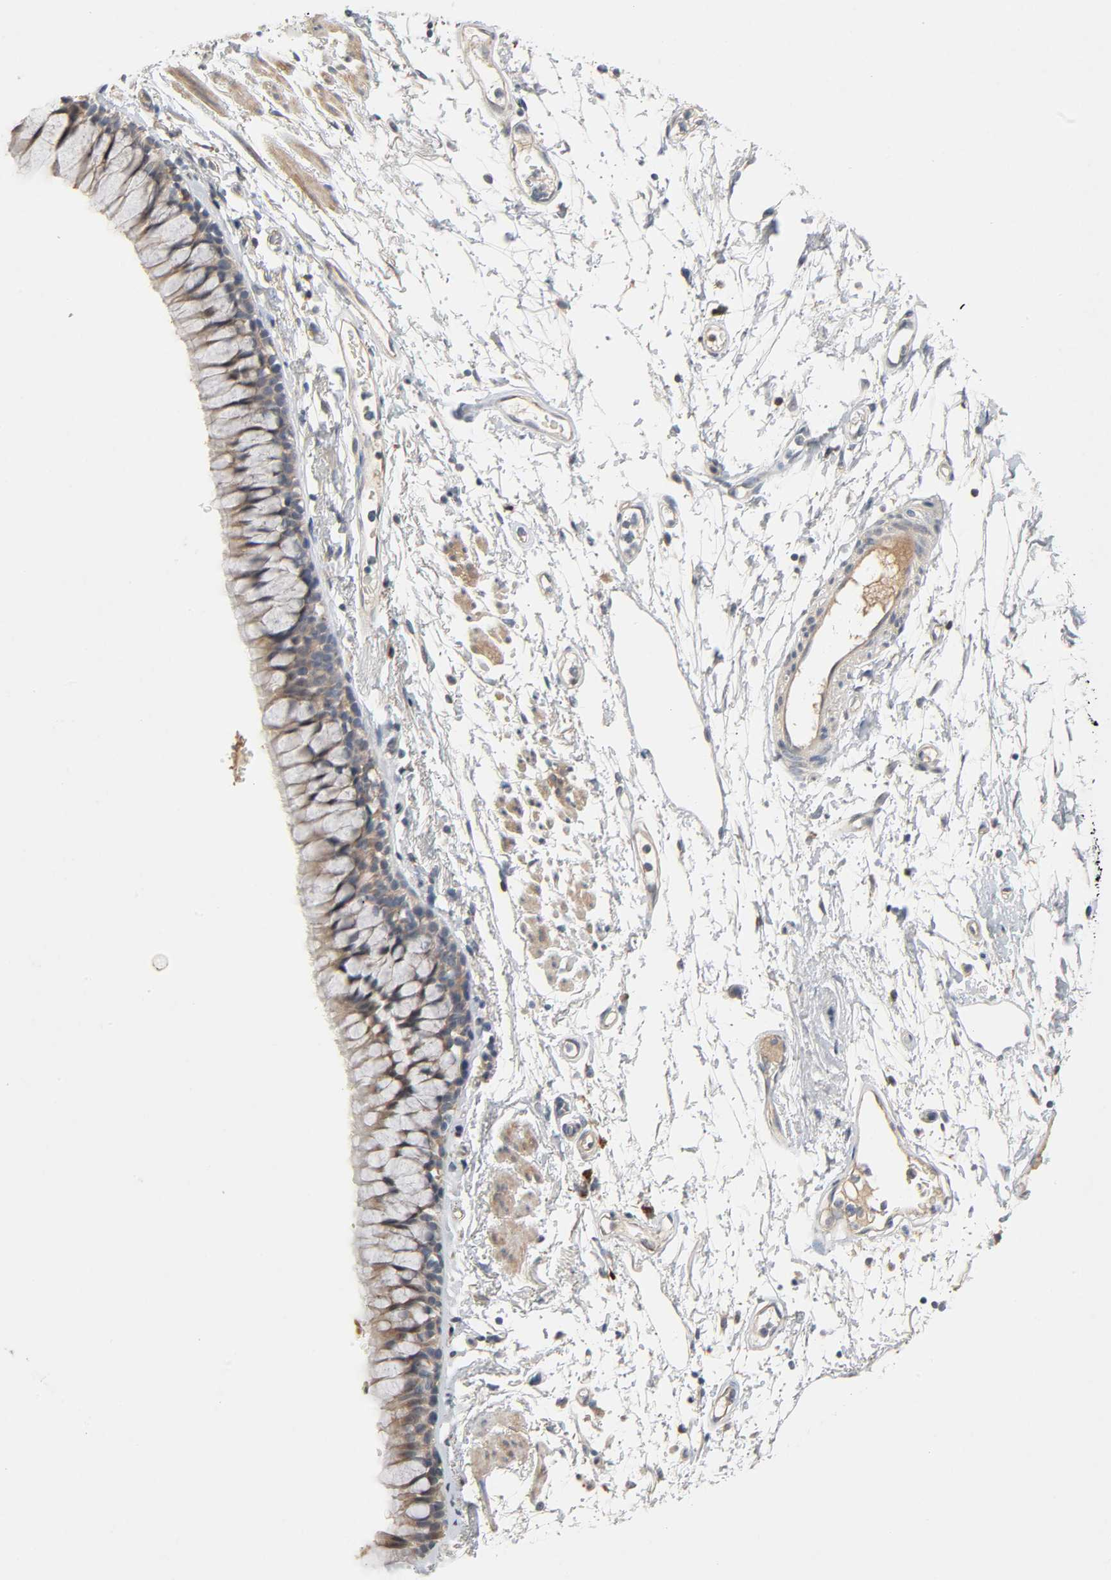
{"staining": {"intensity": "weak", "quantity": ">75%", "location": "cytoplasmic/membranous"}, "tissue": "bronchus", "cell_type": "Respiratory epithelial cells", "image_type": "normal", "snomed": [{"axis": "morphology", "description": "Normal tissue, NOS"}, {"axis": "topography", "description": "Bronchus"}], "caption": "A low amount of weak cytoplasmic/membranous expression is identified in about >75% of respiratory epithelial cells in unremarkable bronchus. (Brightfield microscopy of DAB IHC at high magnification).", "gene": "CD4", "patient": {"sex": "female", "age": 73}}